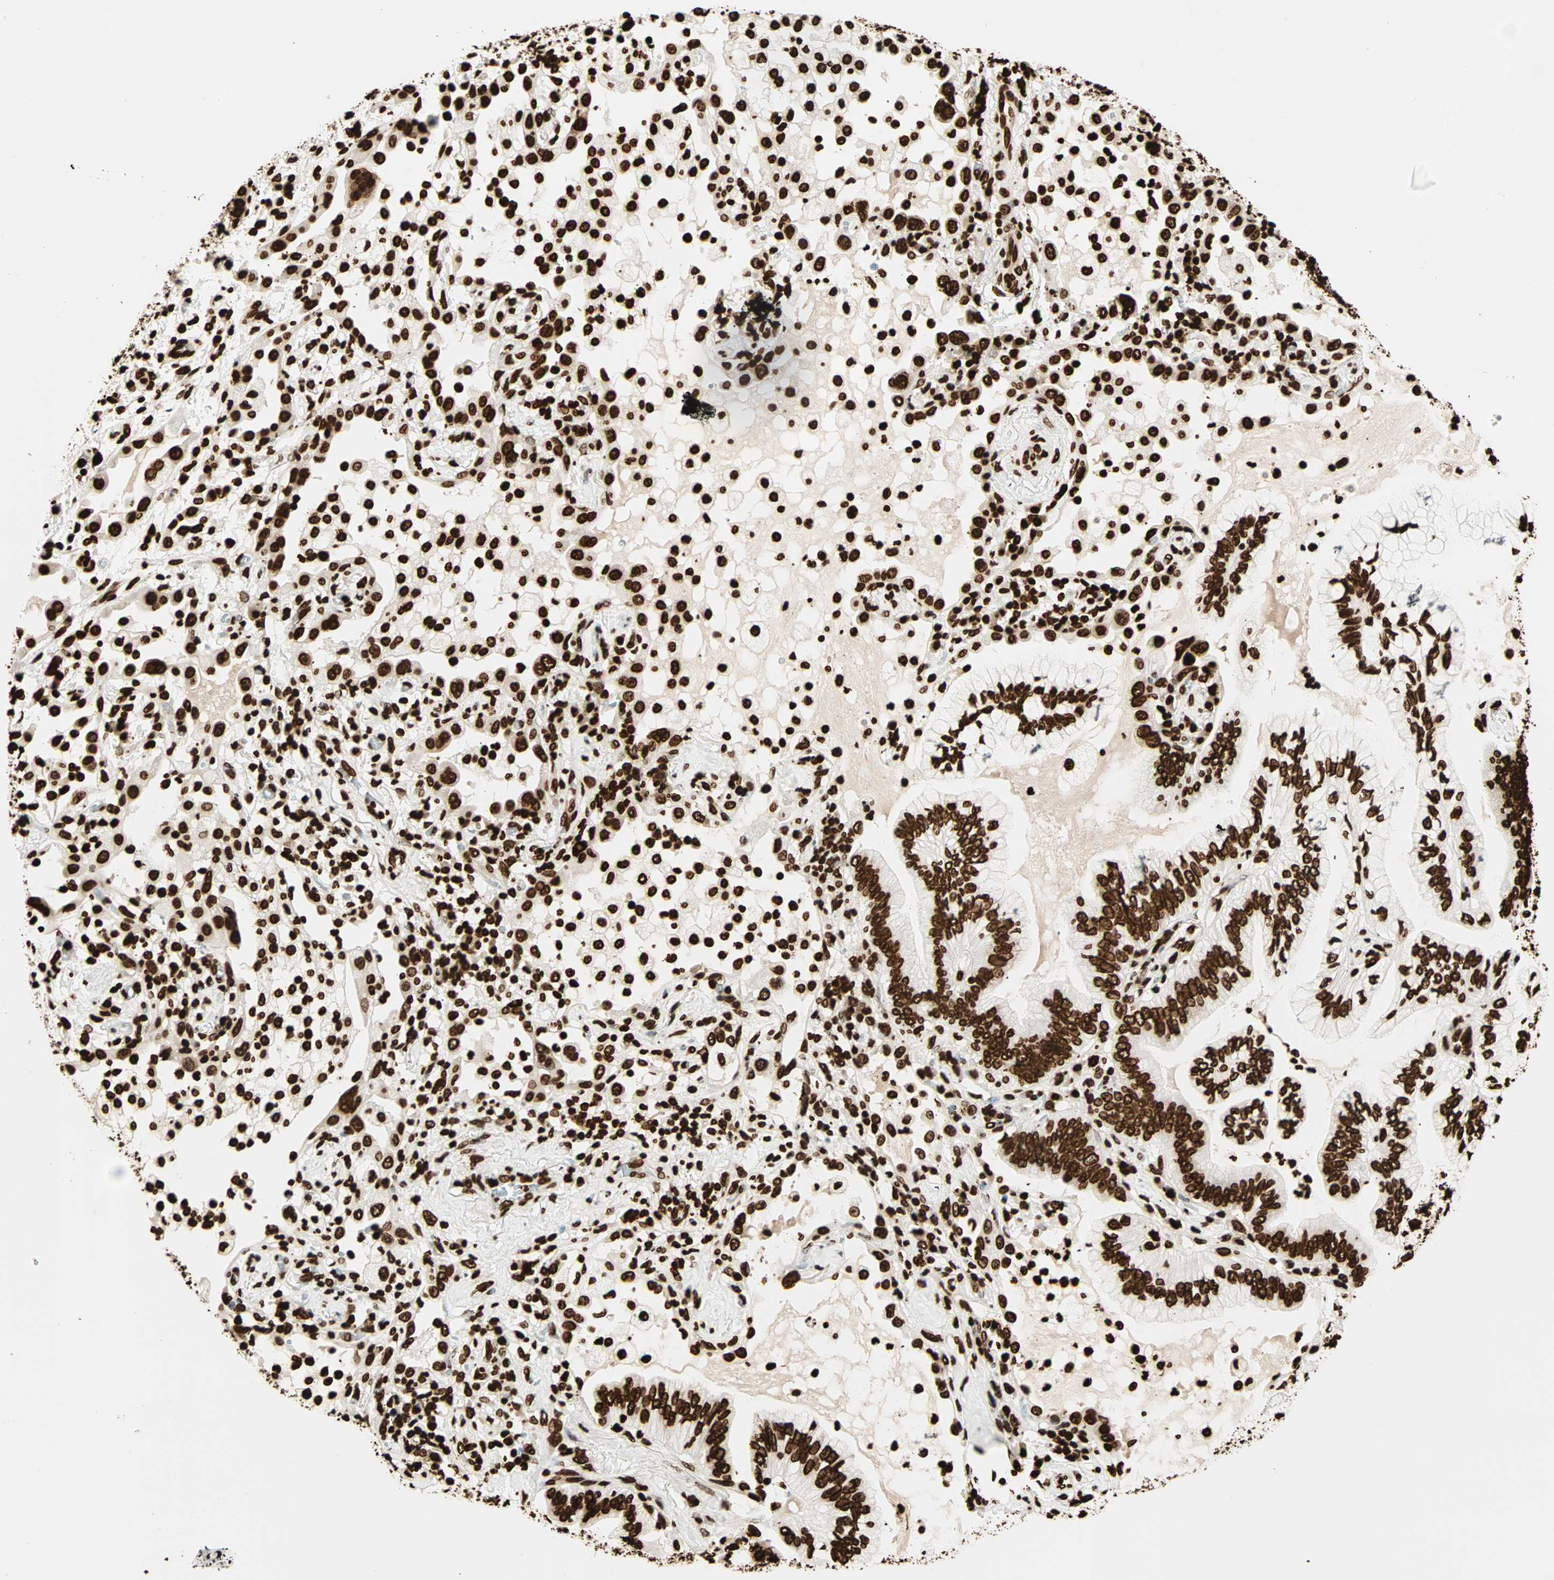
{"staining": {"intensity": "strong", "quantity": ">75%", "location": "nuclear"}, "tissue": "lung cancer", "cell_type": "Tumor cells", "image_type": "cancer", "snomed": [{"axis": "morphology", "description": "Normal tissue, NOS"}, {"axis": "morphology", "description": "Adenocarcinoma, NOS"}, {"axis": "topography", "description": "Bronchus"}, {"axis": "topography", "description": "Lung"}], "caption": "Lung adenocarcinoma stained with IHC reveals strong nuclear expression in approximately >75% of tumor cells. (brown staining indicates protein expression, while blue staining denotes nuclei).", "gene": "GLI2", "patient": {"sex": "female", "age": 70}}